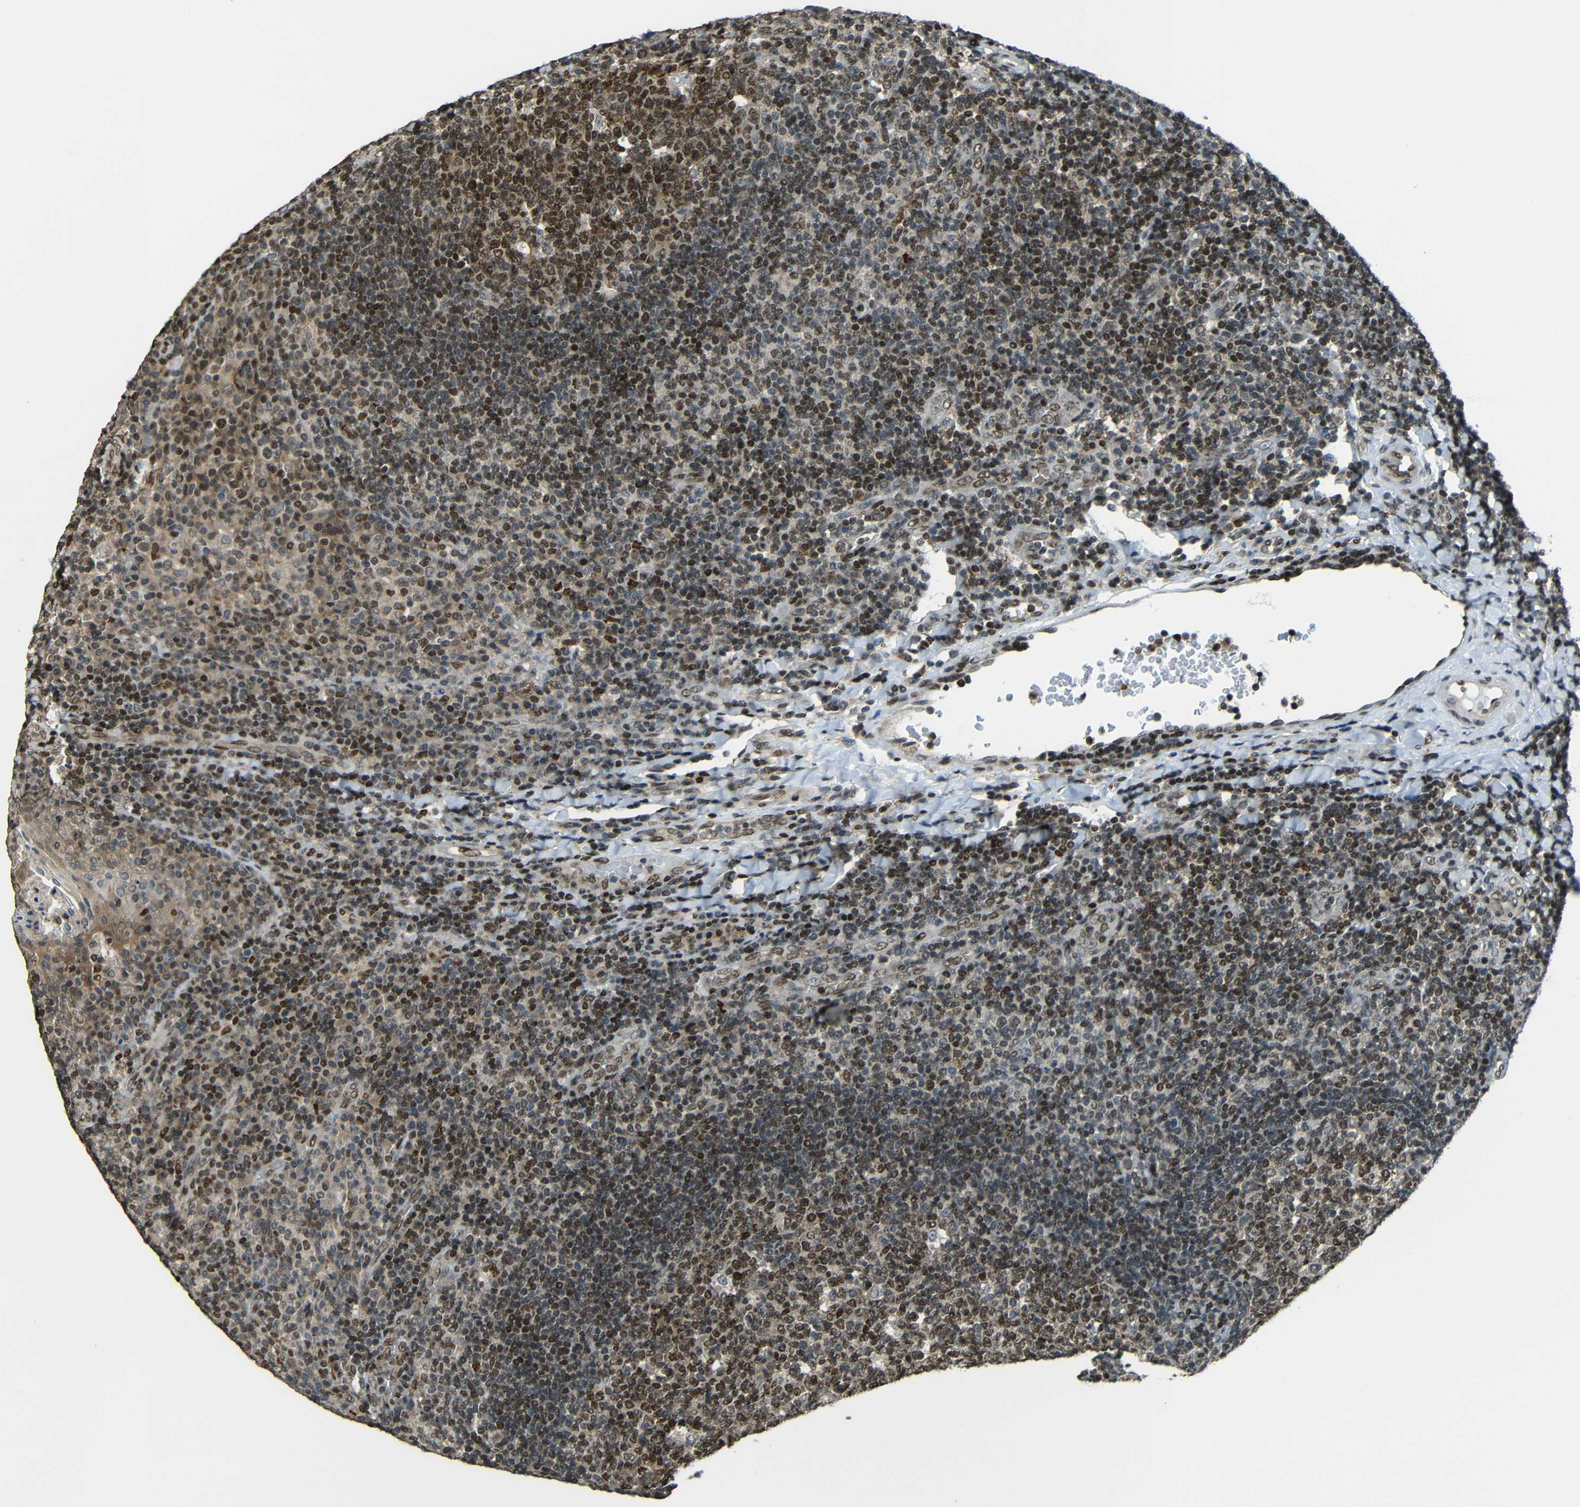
{"staining": {"intensity": "strong", "quantity": ">75%", "location": "cytoplasmic/membranous,nuclear"}, "tissue": "tonsil", "cell_type": "Germinal center cells", "image_type": "normal", "snomed": [{"axis": "morphology", "description": "Normal tissue, NOS"}, {"axis": "topography", "description": "Tonsil"}], "caption": "Immunohistochemical staining of normal tonsil reveals high levels of strong cytoplasmic/membranous,nuclear positivity in about >75% of germinal center cells.", "gene": "PSIP1", "patient": {"sex": "male", "age": 17}}